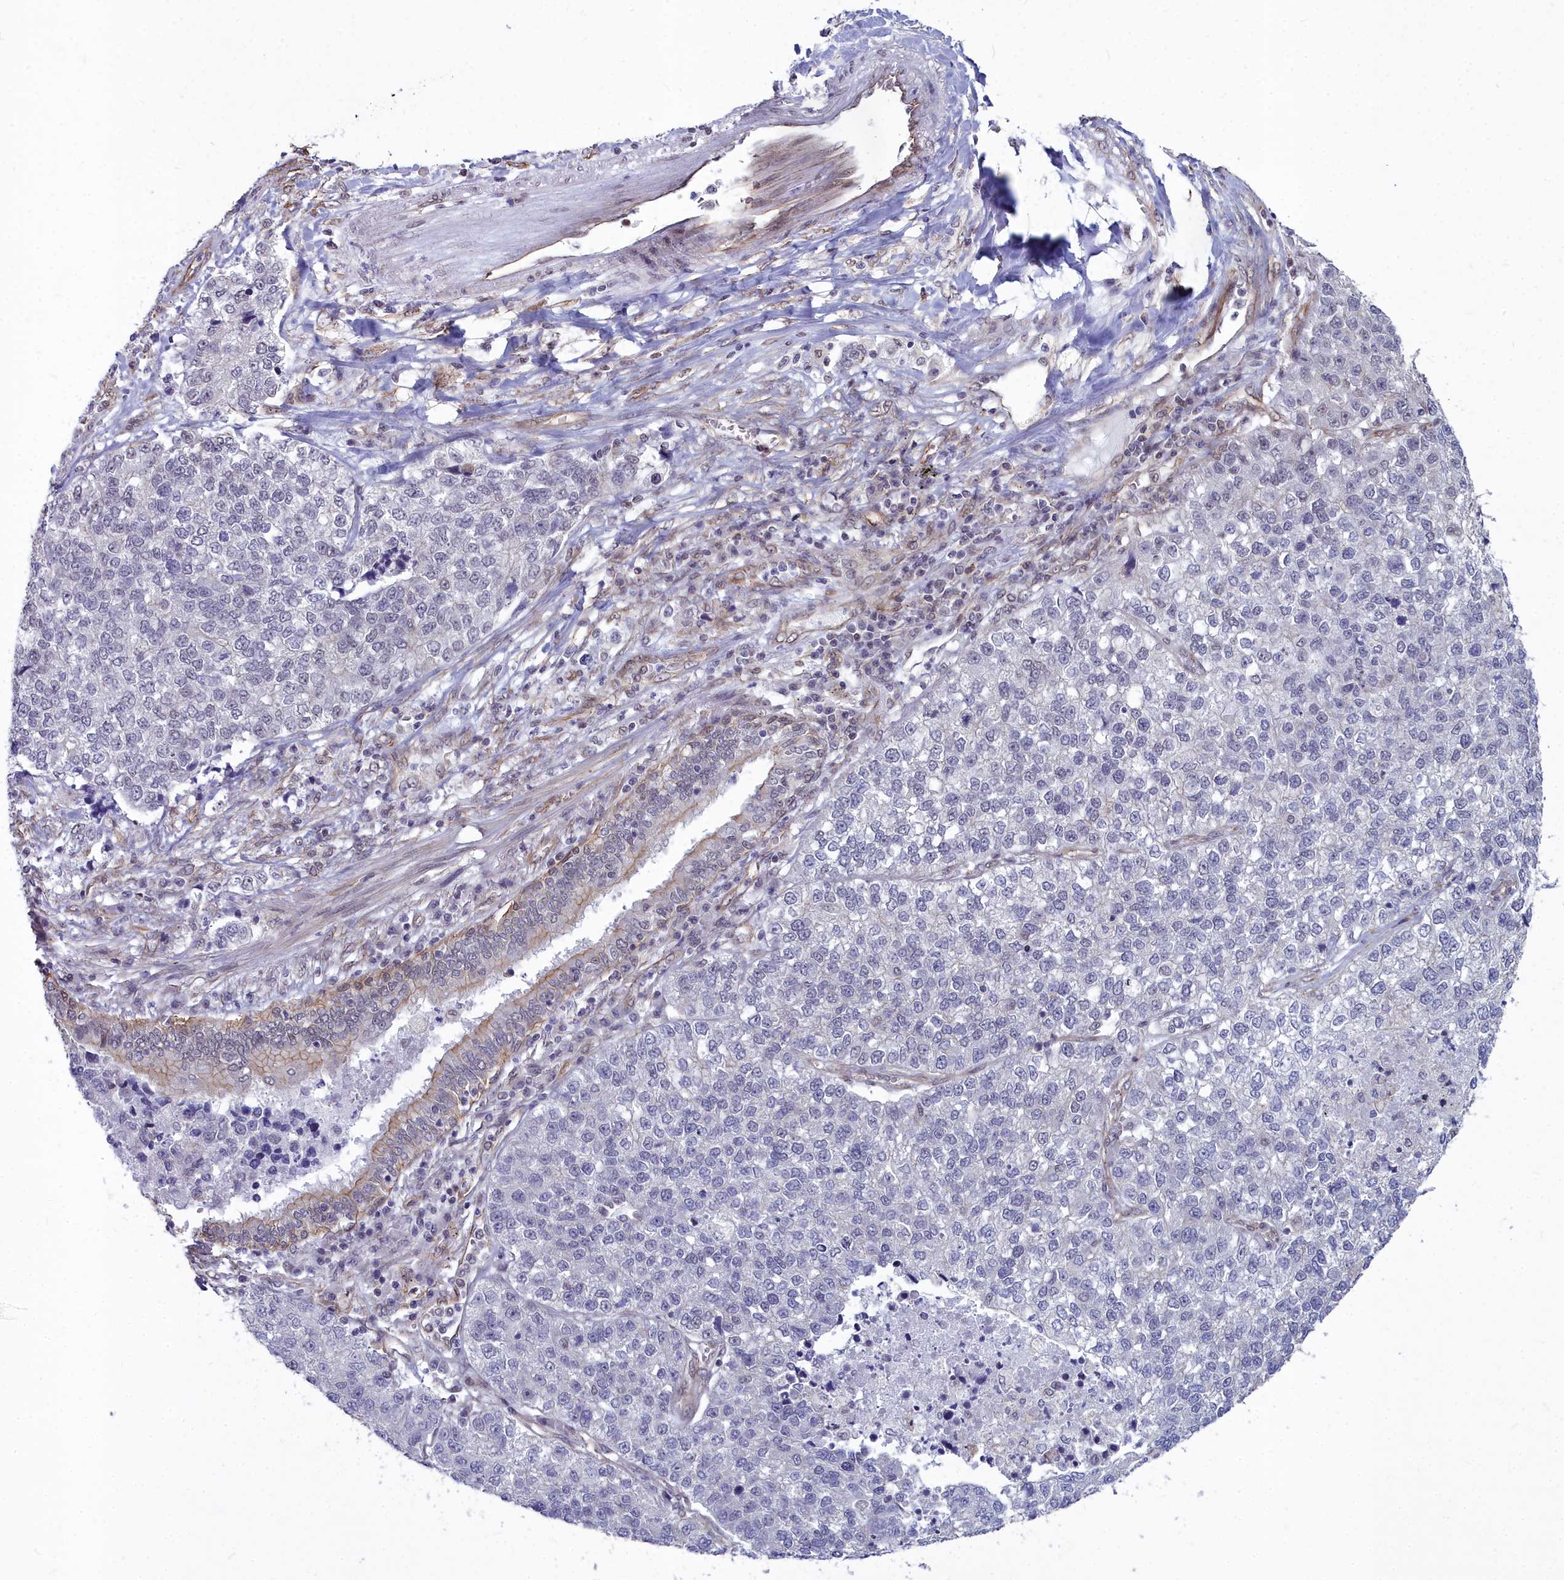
{"staining": {"intensity": "negative", "quantity": "none", "location": "none"}, "tissue": "lung cancer", "cell_type": "Tumor cells", "image_type": "cancer", "snomed": [{"axis": "morphology", "description": "Adenocarcinoma, NOS"}, {"axis": "topography", "description": "Lung"}], "caption": "Immunohistochemical staining of human lung cancer (adenocarcinoma) reveals no significant positivity in tumor cells.", "gene": "YJU2", "patient": {"sex": "male", "age": 49}}